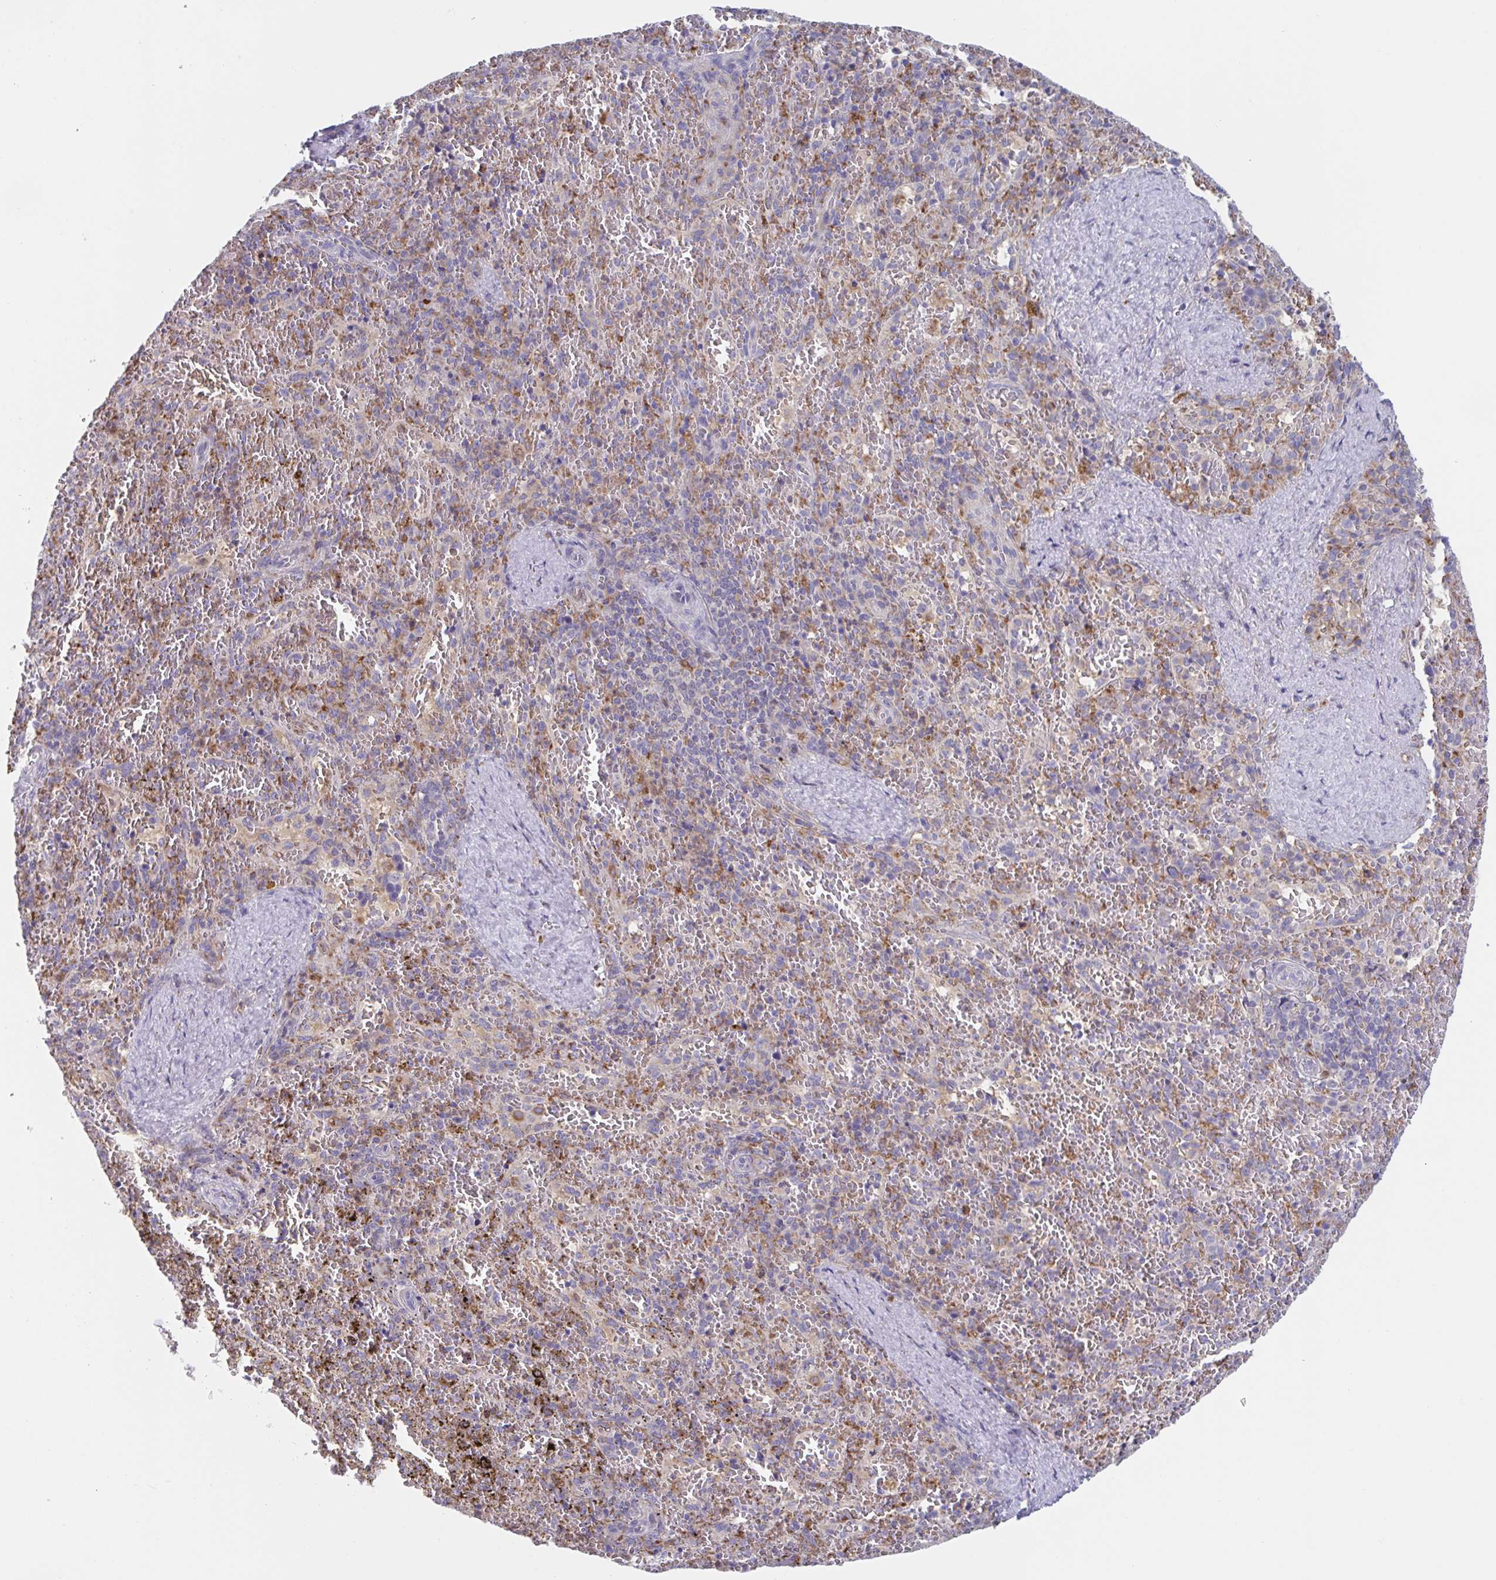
{"staining": {"intensity": "negative", "quantity": "none", "location": "none"}, "tissue": "spleen", "cell_type": "Cells in red pulp", "image_type": "normal", "snomed": [{"axis": "morphology", "description": "Normal tissue, NOS"}, {"axis": "topography", "description": "Spleen"}], "caption": "IHC image of normal spleen: human spleen stained with DAB shows no significant protein staining in cells in red pulp. (Immunohistochemistry, brightfield microscopy, high magnification).", "gene": "NIPSNAP1", "patient": {"sex": "female", "age": 50}}